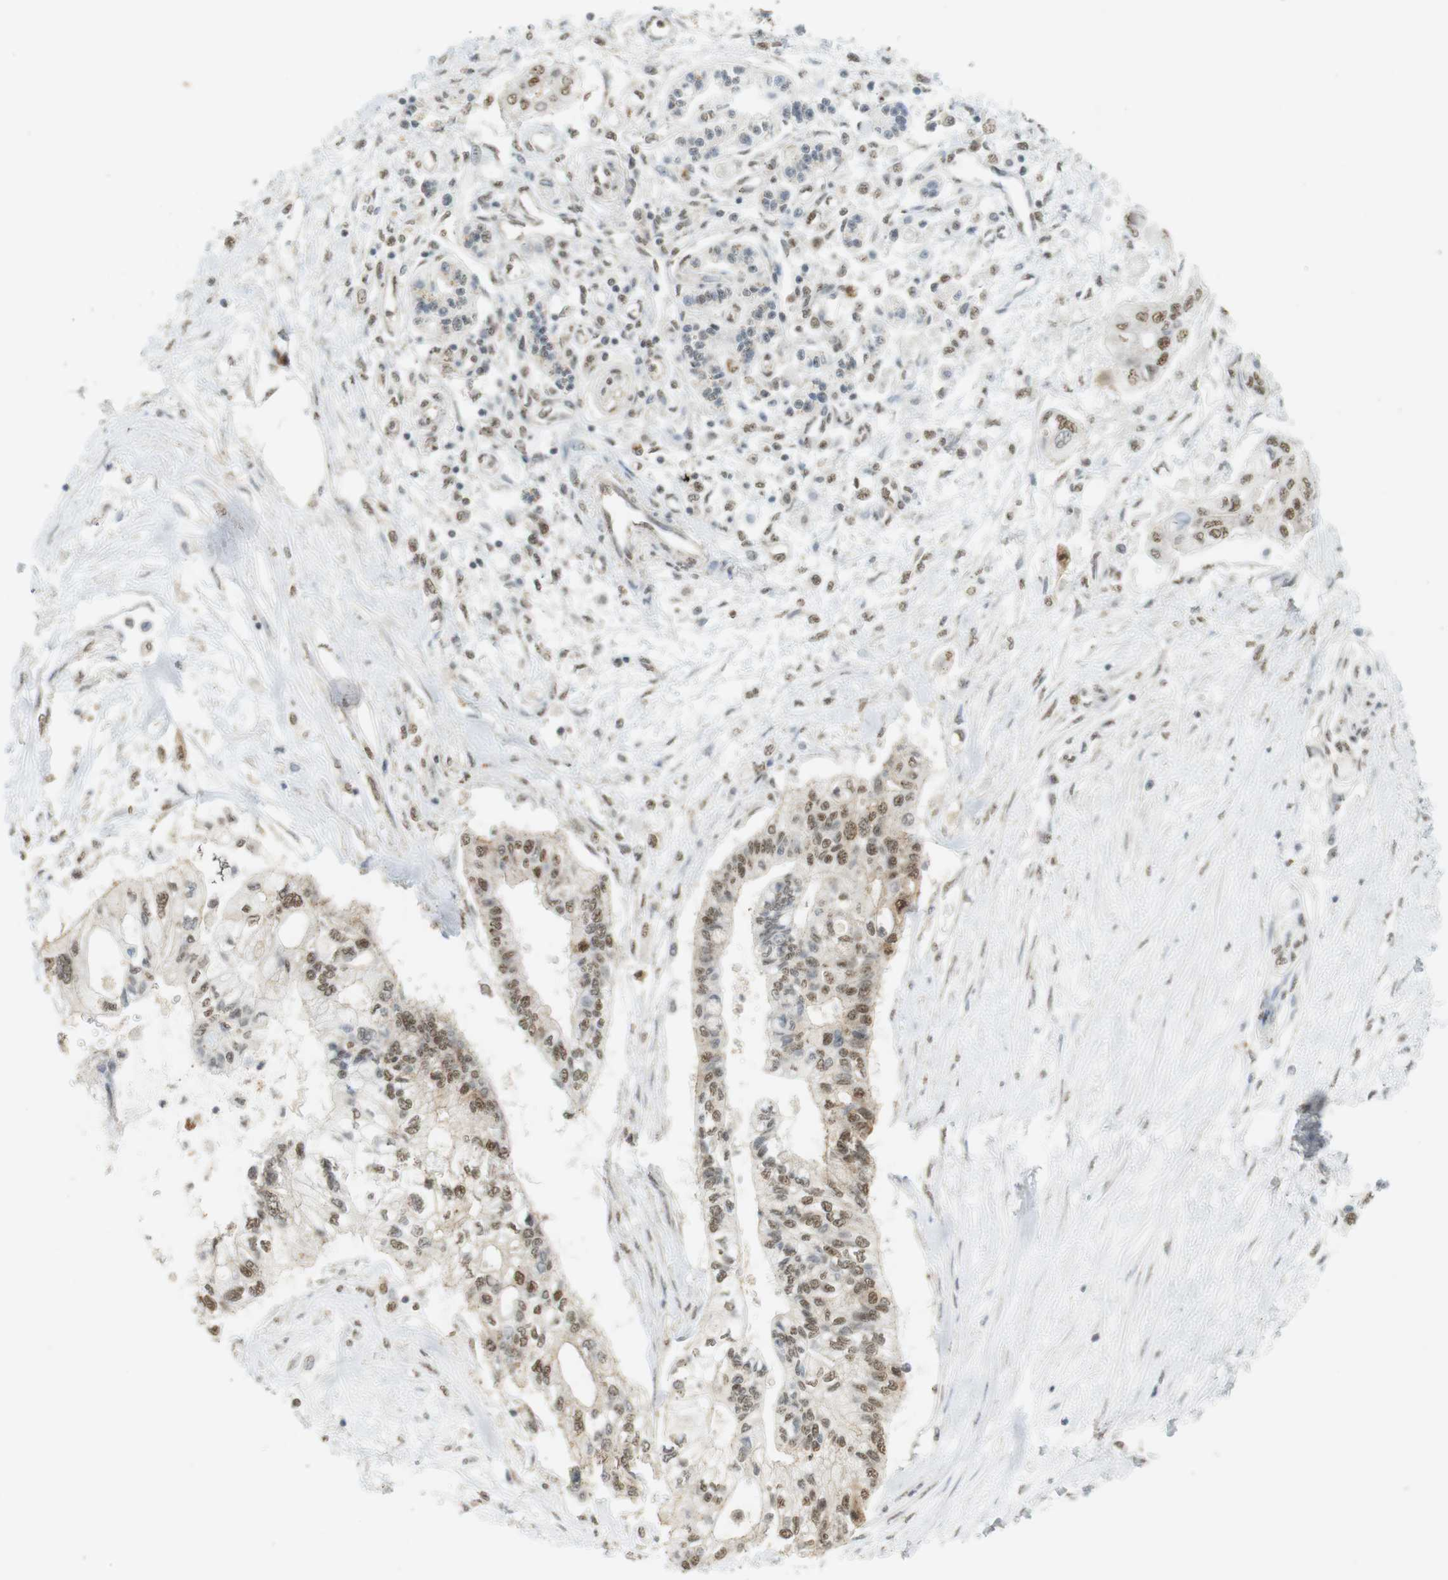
{"staining": {"intensity": "moderate", "quantity": ">75%", "location": "nuclear"}, "tissue": "pancreatic cancer", "cell_type": "Tumor cells", "image_type": "cancer", "snomed": [{"axis": "morphology", "description": "Adenocarcinoma, NOS"}, {"axis": "topography", "description": "Pancreas"}], "caption": "Pancreatic cancer (adenocarcinoma) stained with a protein marker demonstrates moderate staining in tumor cells.", "gene": "TTK", "patient": {"sex": "female", "age": 77}}